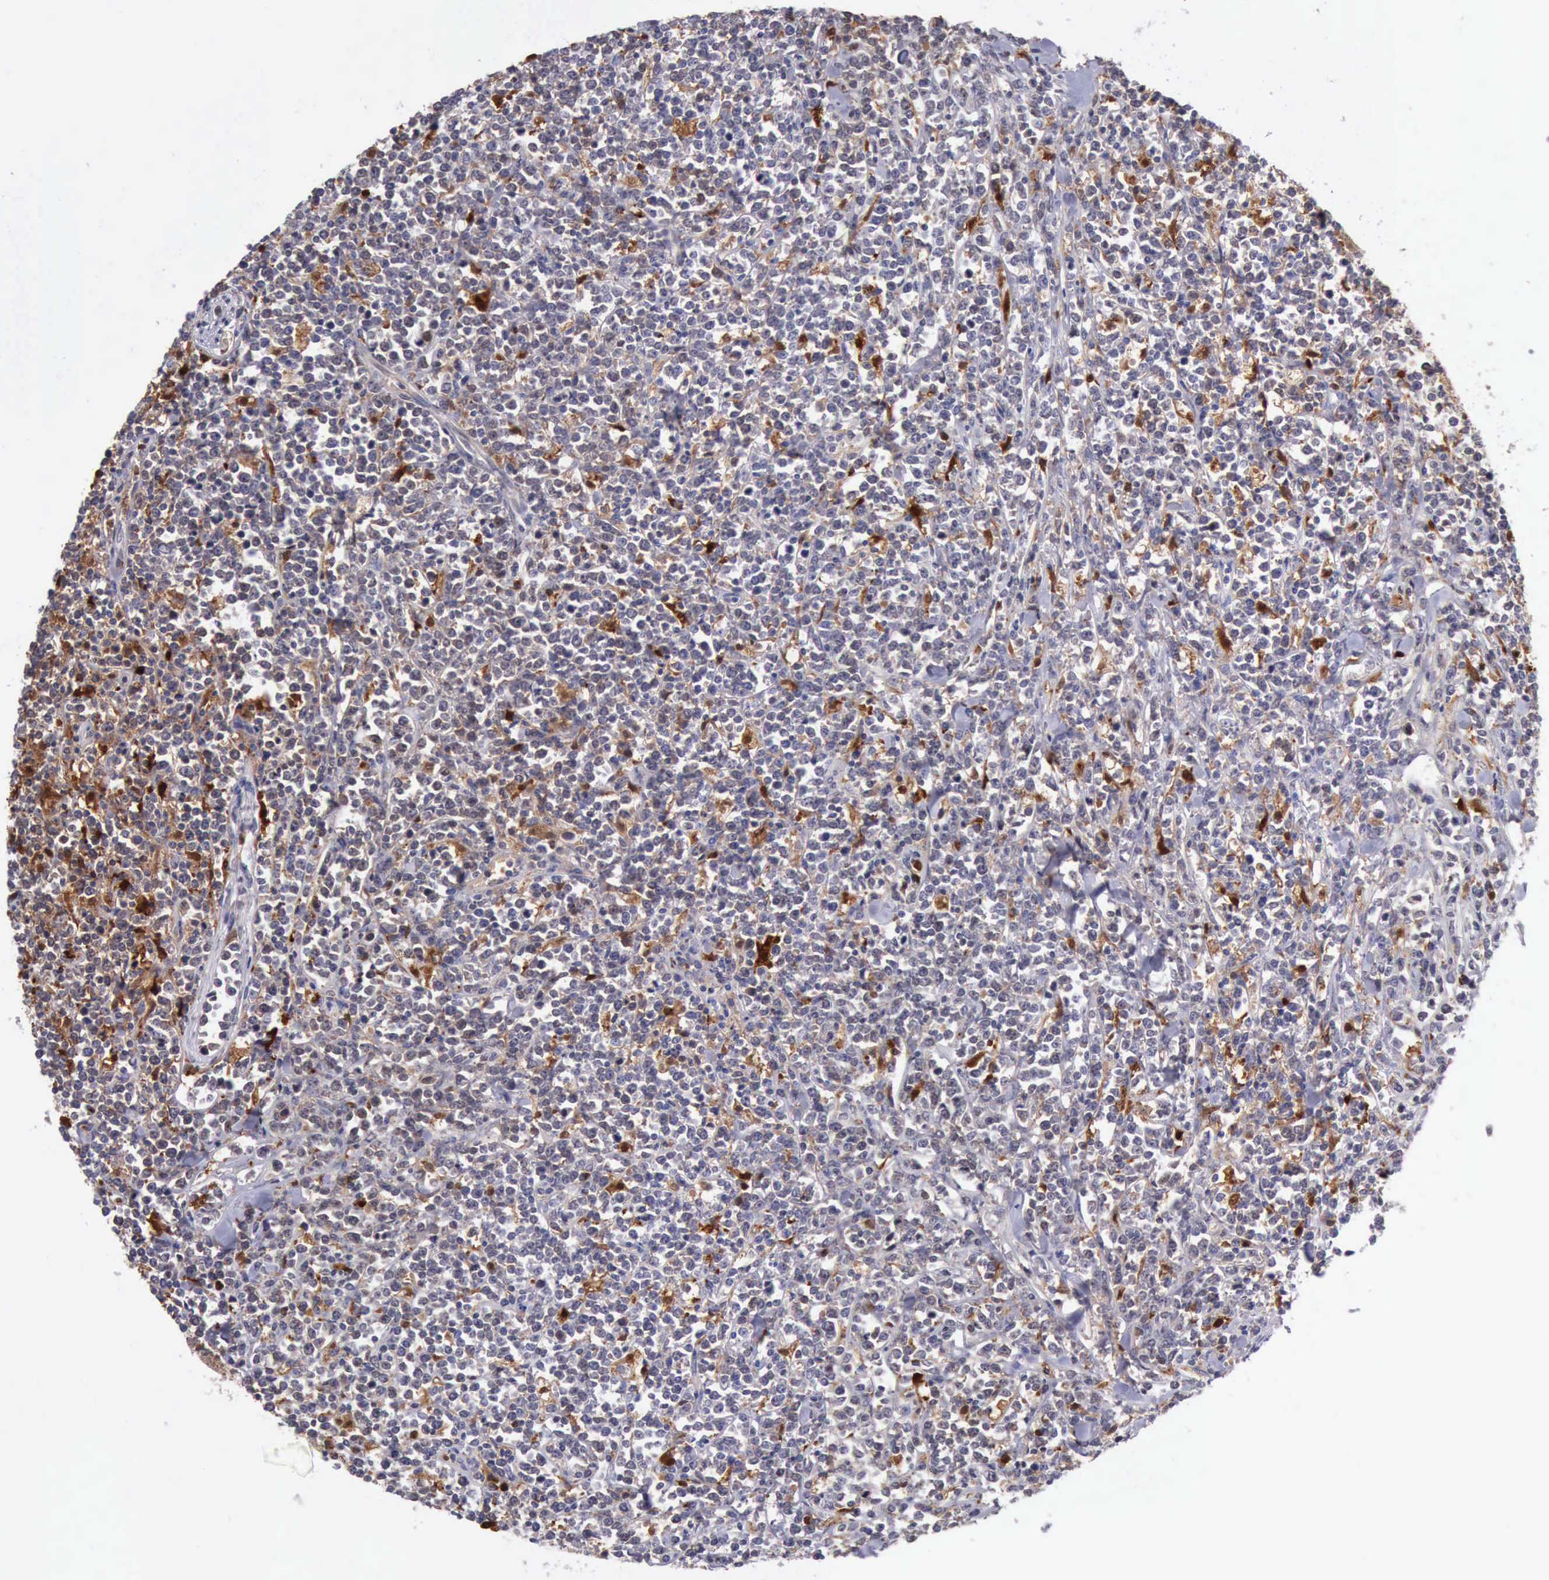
{"staining": {"intensity": "negative", "quantity": "none", "location": "none"}, "tissue": "lymphoma", "cell_type": "Tumor cells", "image_type": "cancer", "snomed": [{"axis": "morphology", "description": "Malignant lymphoma, non-Hodgkin's type, High grade"}, {"axis": "topography", "description": "Small intestine"}, {"axis": "topography", "description": "Colon"}], "caption": "High-grade malignant lymphoma, non-Hodgkin's type stained for a protein using immunohistochemistry (IHC) shows no staining tumor cells.", "gene": "CSTA", "patient": {"sex": "male", "age": 8}}